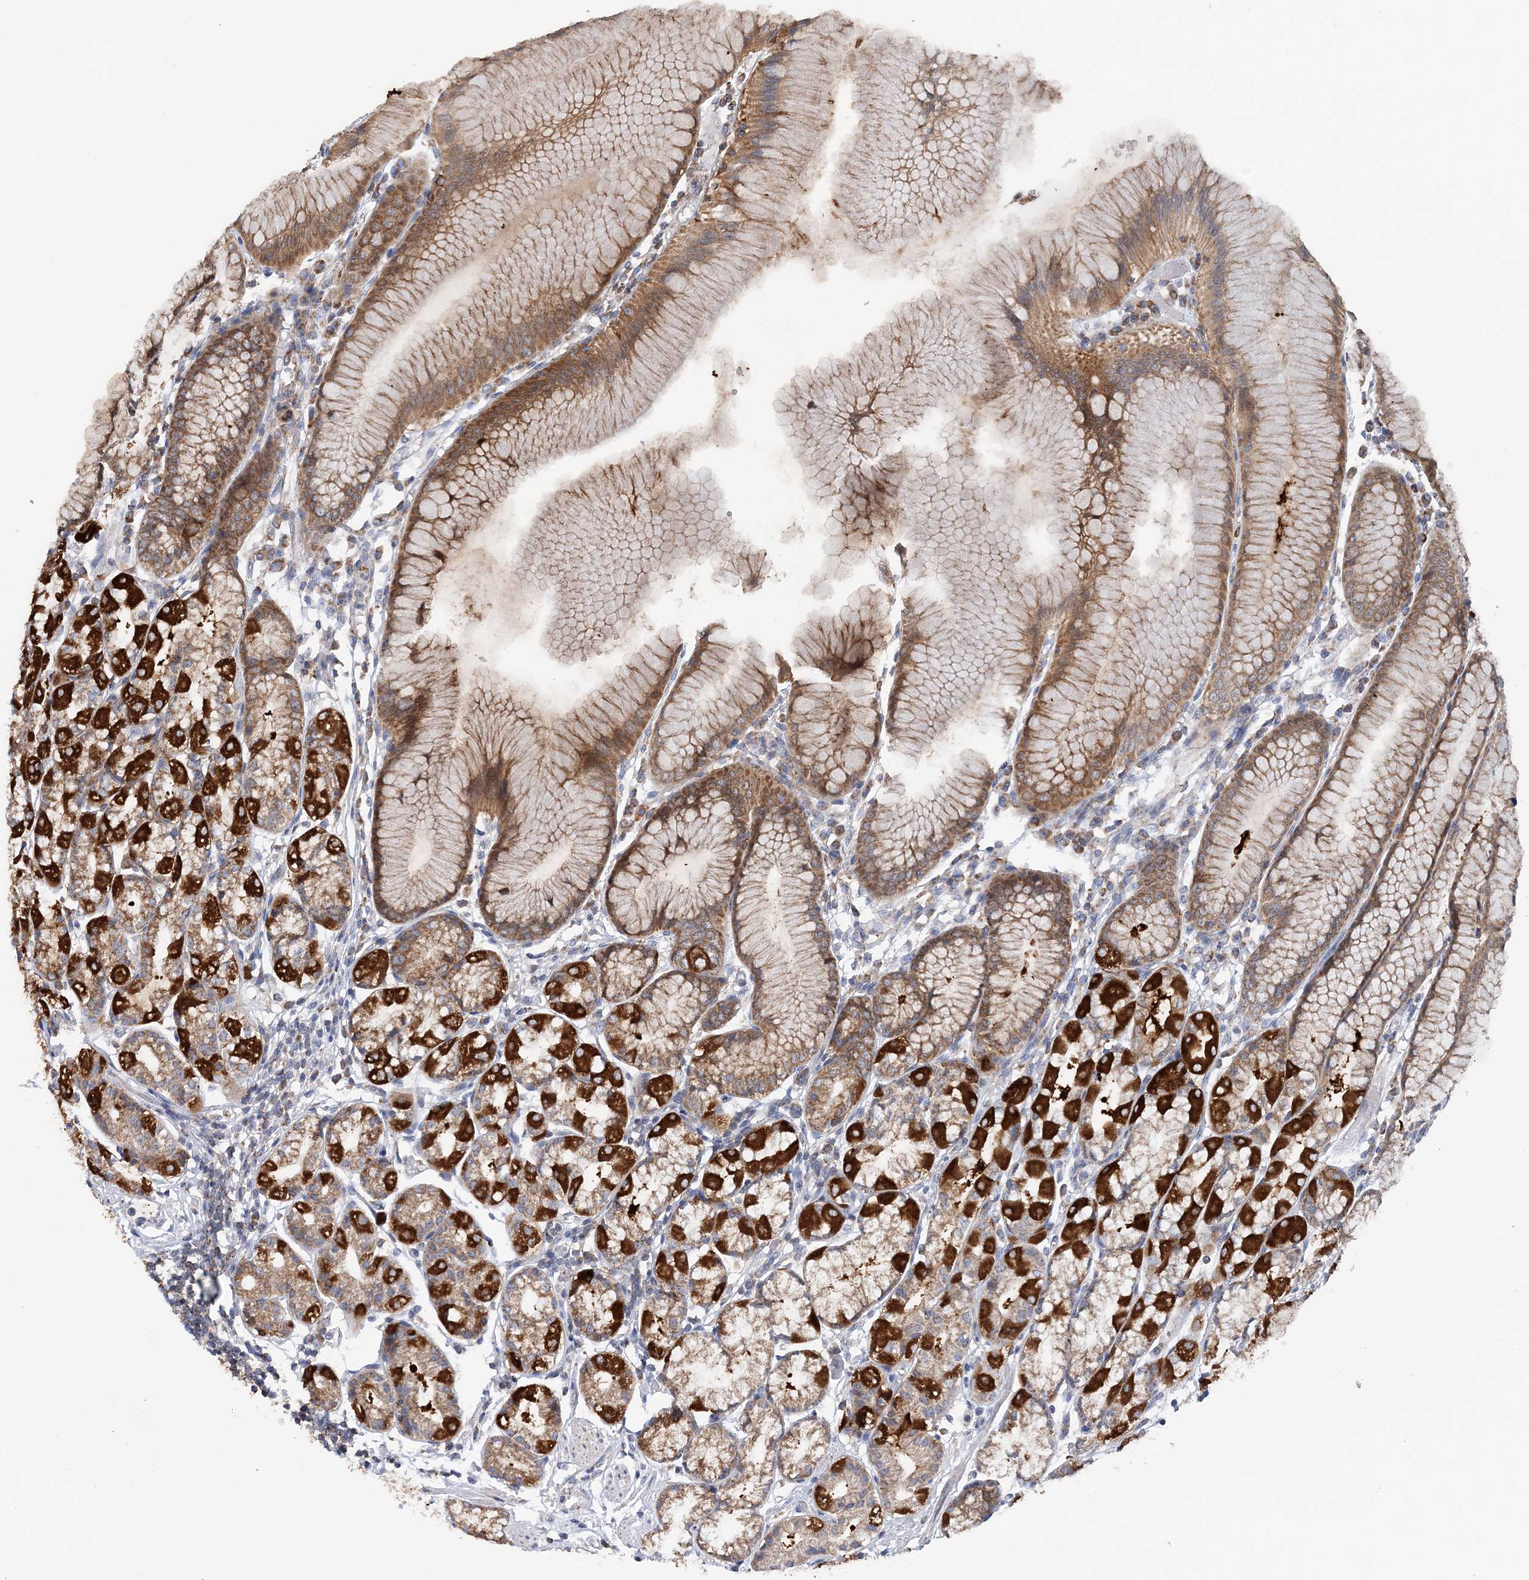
{"staining": {"intensity": "strong", "quantity": ">75%", "location": "cytoplasmic/membranous"}, "tissue": "stomach", "cell_type": "Glandular cells", "image_type": "normal", "snomed": [{"axis": "morphology", "description": "Normal tissue, NOS"}, {"axis": "topography", "description": "Stomach"}], "caption": "Stomach stained with immunohistochemistry (IHC) displays strong cytoplasmic/membranous expression in approximately >75% of glandular cells.", "gene": "TTC32", "patient": {"sex": "female", "age": 57}}